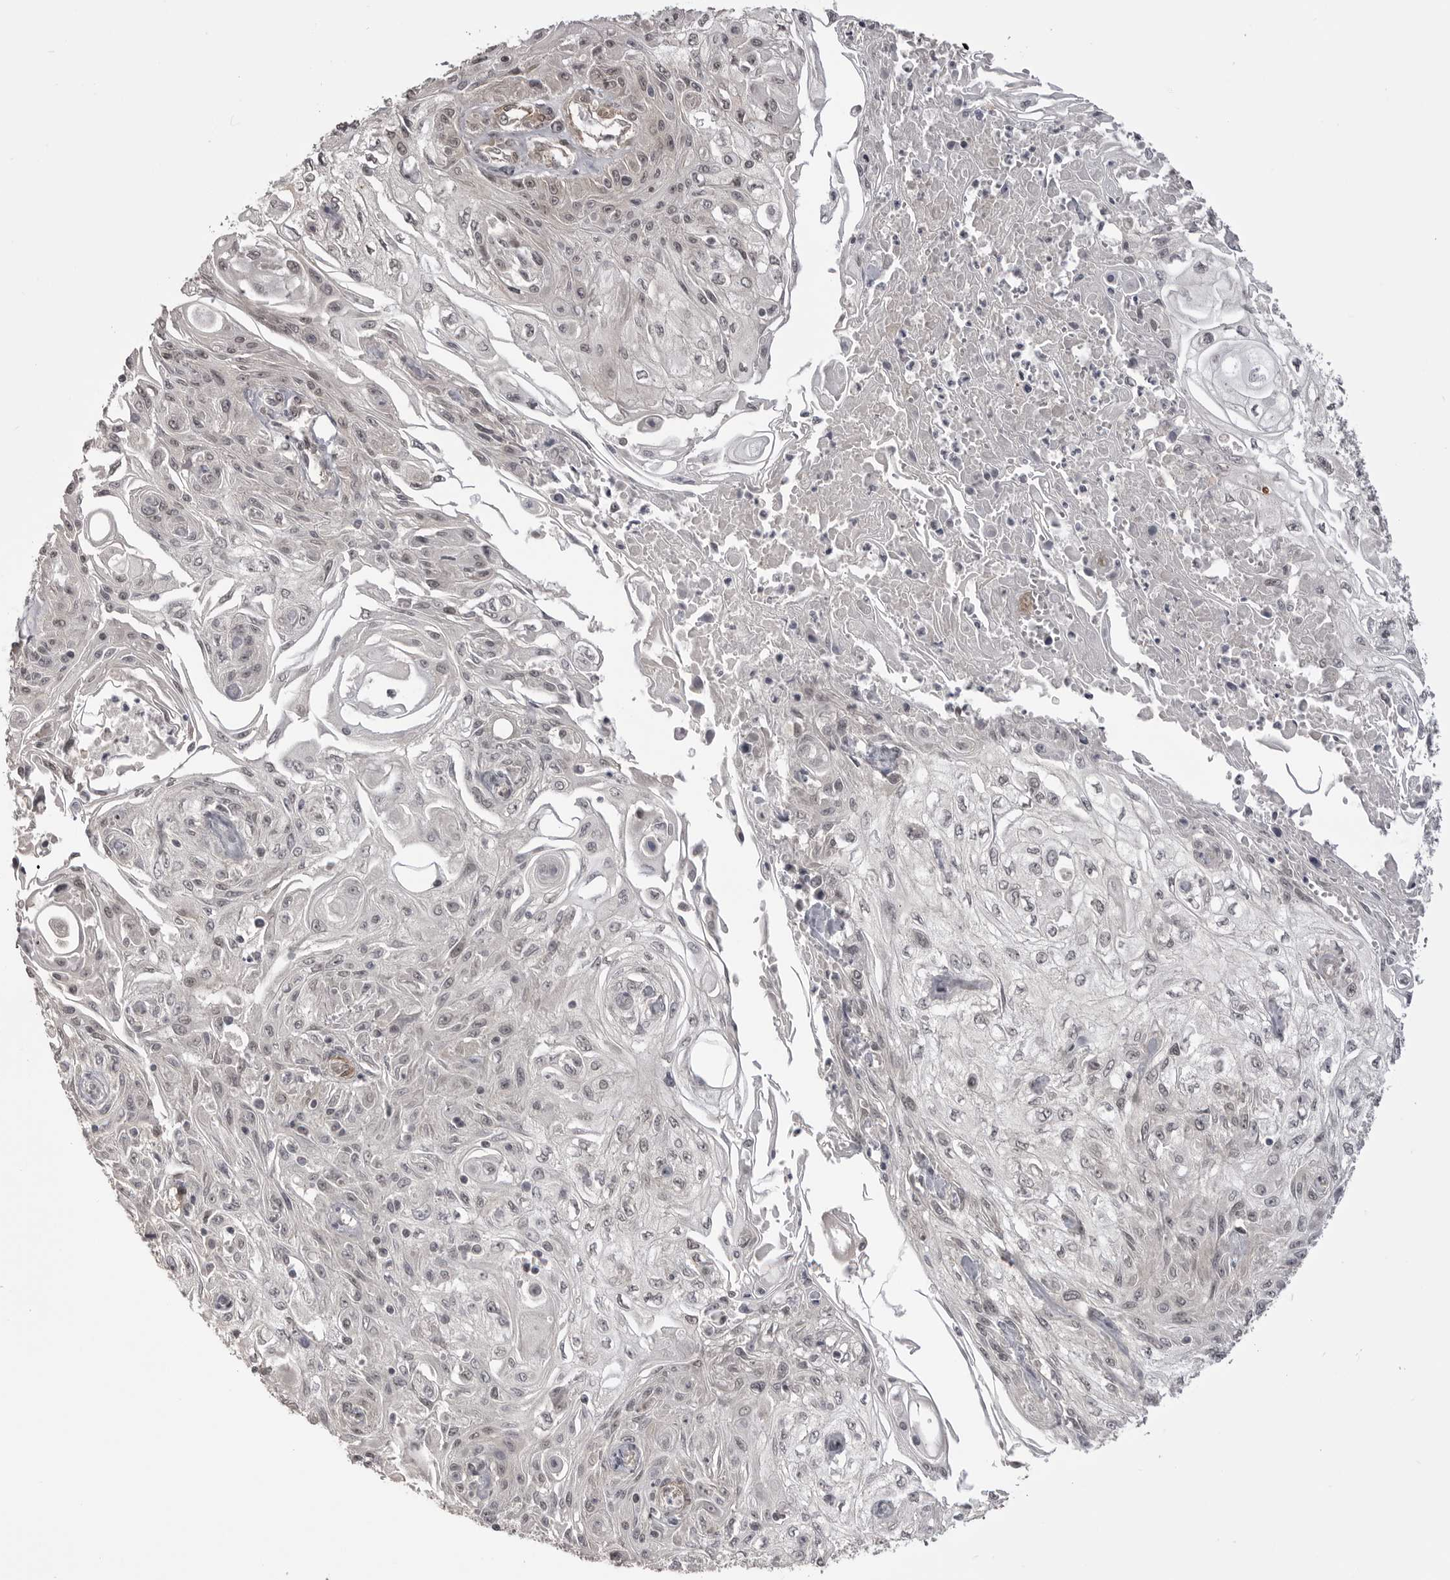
{"staining": {"intensity": "negative", "quantity": "none", "location": "none"}, "tissue": "skin cancer", "cell_type": "Tumor cells", "image_type": "cancer", "snomed": [{"axis": "morphology", "description": "Squamous cell carcinoma, NOS"}, {"axis": "morphology", "description": "Squamous cell carcinoma, metastatic, NOS"}, {"axis": "topography", "description": "Skin"}, {"axis": "topography", "description": "Lymph node"}], "caption": "The IHC photomicrograph has no significant staining in tumor cells of skin metastatic squamous cell carcinoma tissue.", "gene": "SORBS1", "patient": {"sex": "male", "age": 75}}